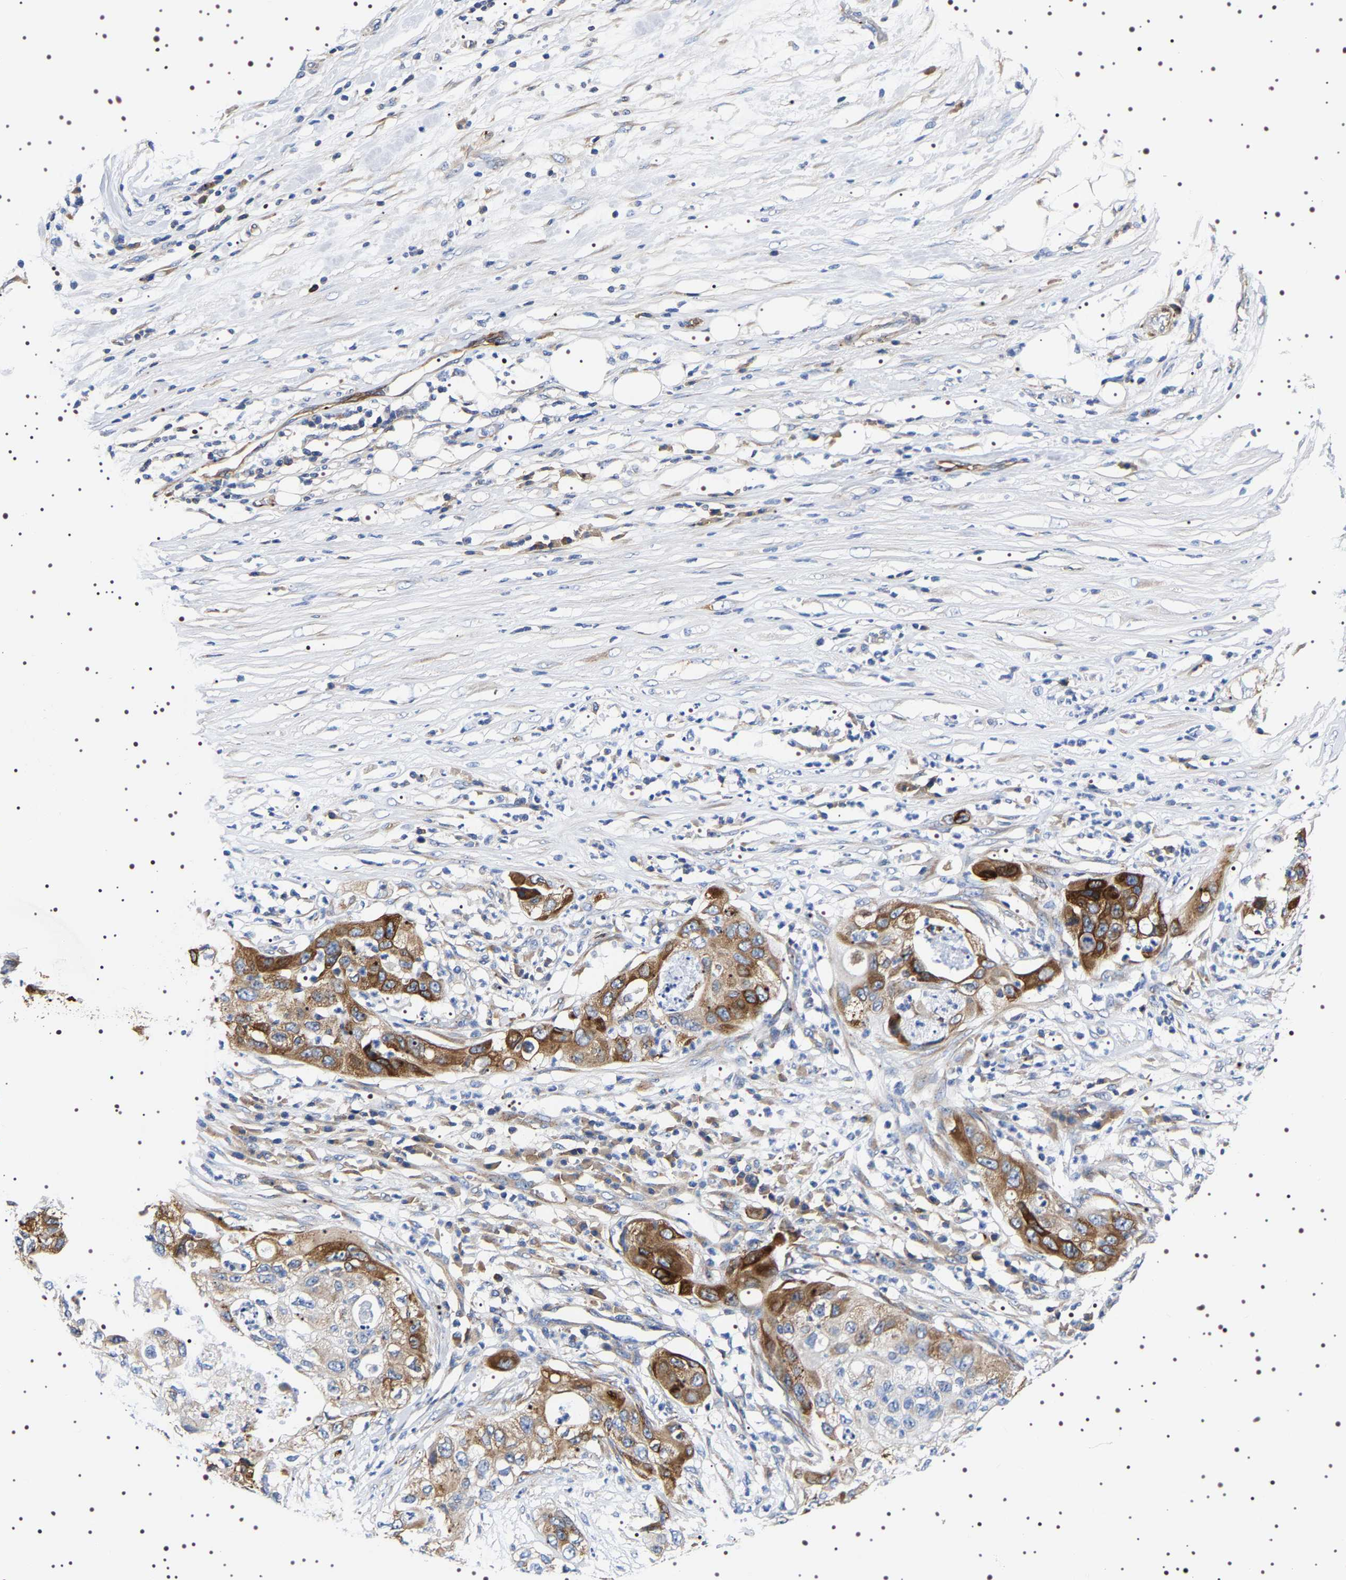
{"staining": {"intensity": "moderate", "quantity": "25%-75%", "location": "cytoplasmic/membranous"}, "tissue": "pancreatic cancer", "cell_type": "Tumor cells", "image_type": "cancer", "snomed": [{"axis": "morphology", "description": "Adenocarcinoma, NOS"}, {"axis": "topography", "description": "Pancreas"}], "caption": "Protein staining of pancreatic adenocarcinoma tissue shows moderate cytoplasmic/membranous staining in about 25%-75% of tumor cells. Immunohistochemistry stains the protein in brown and the nuclei are stained blue.", "gene": "SQLE", "patient": {"sex": "female", "age": 78}}